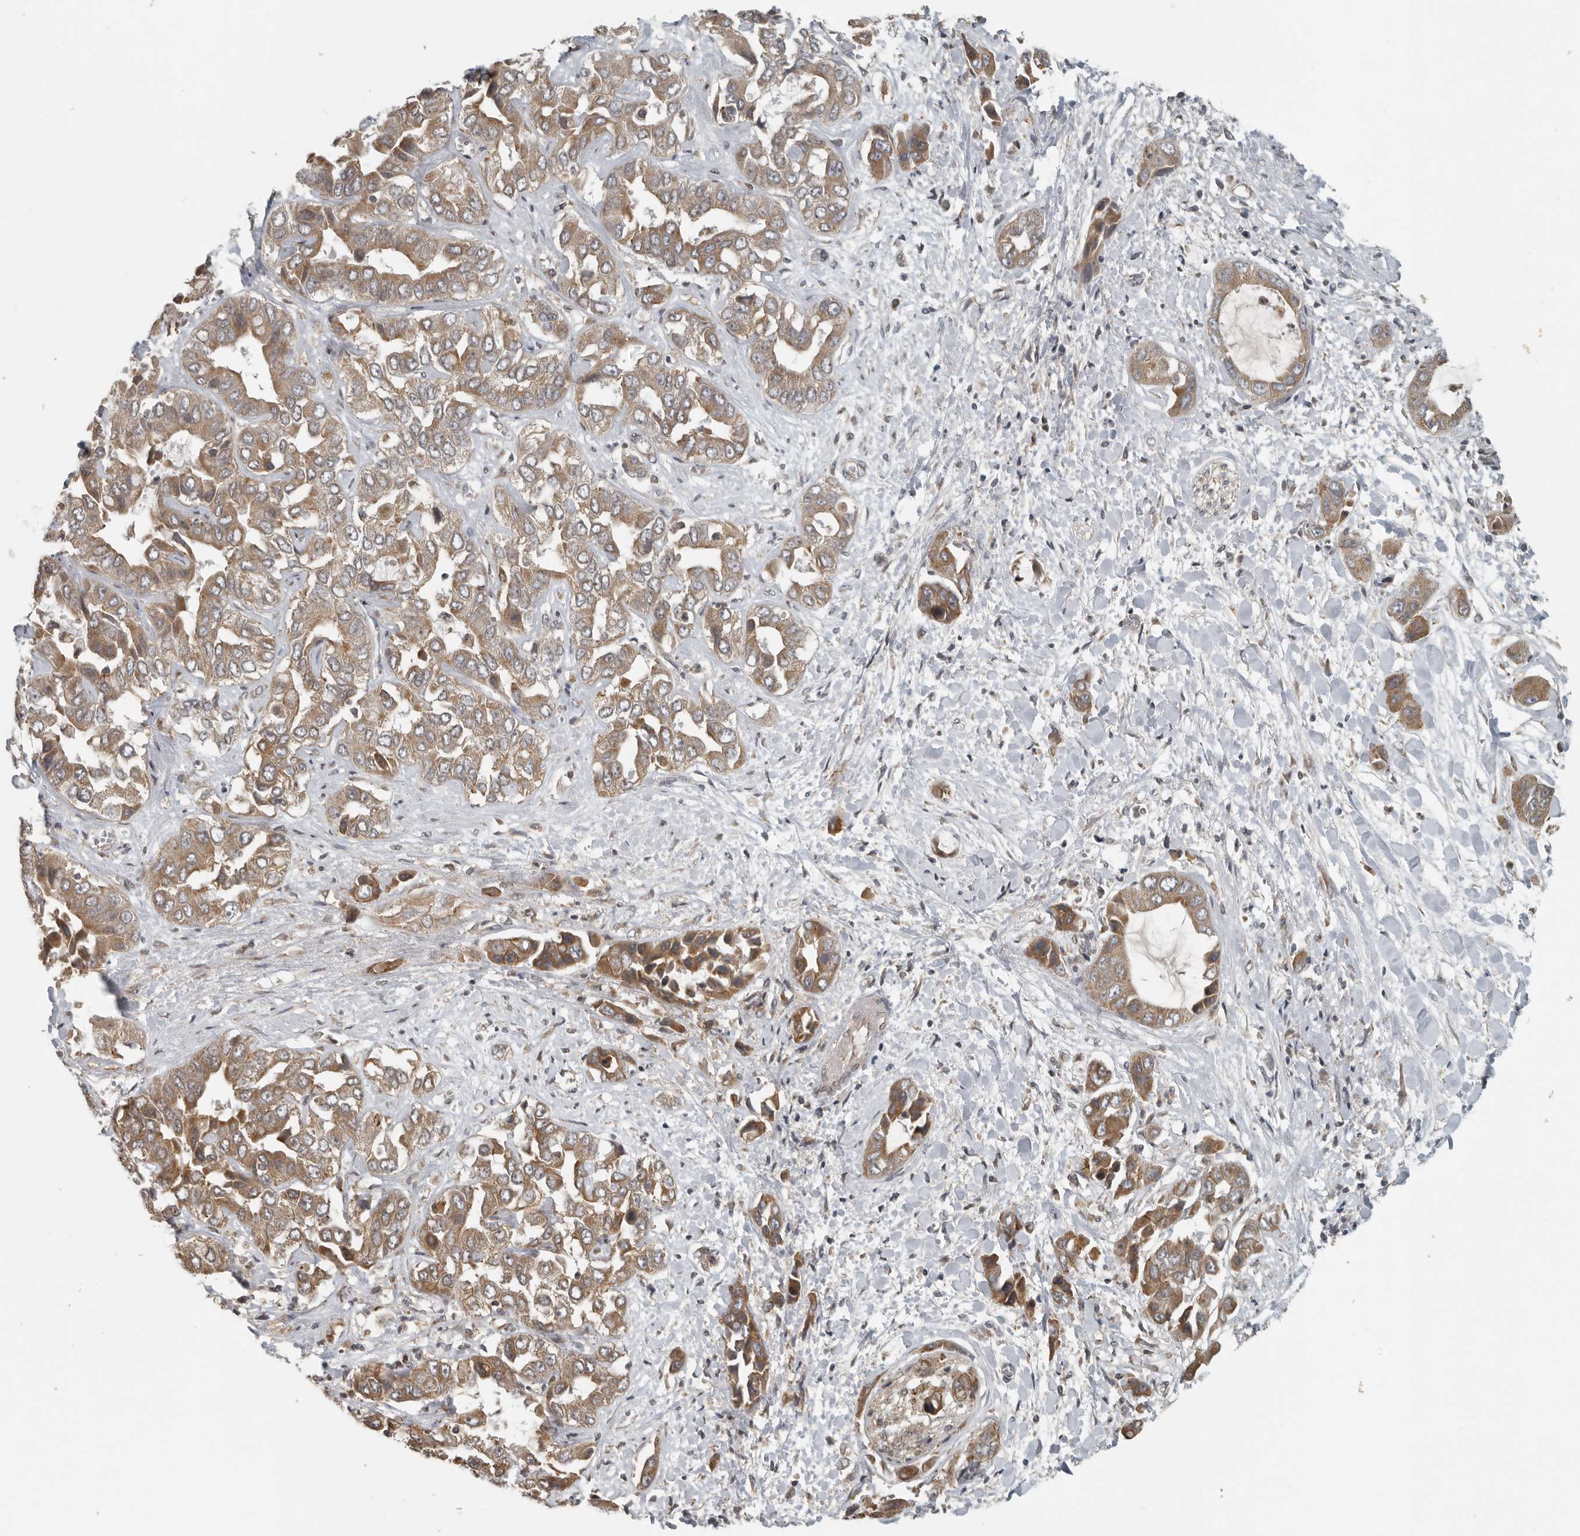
{"staining": {"intensity": "moderate", "quantity": ">75%", "location": "cytoplasmic/membranous"}, "tissue": "liver cancer", "cell_type": "Tumor cells", "image_type": "cancer", "snomed": [{"axis": "morphology", "description": "Cholangiocarcinoma"}, {"axis": "topography", "description": "Liver"}], "caption": "Cholangiocarcinoma (liver) was stained to show a protein in brown. There is medium levels of moderate cytoplasmic/membranous positivity in approximately >75% of tumor cells.", "gene": "AFAP1", "patient": {"sex": "female", "age": 52}}